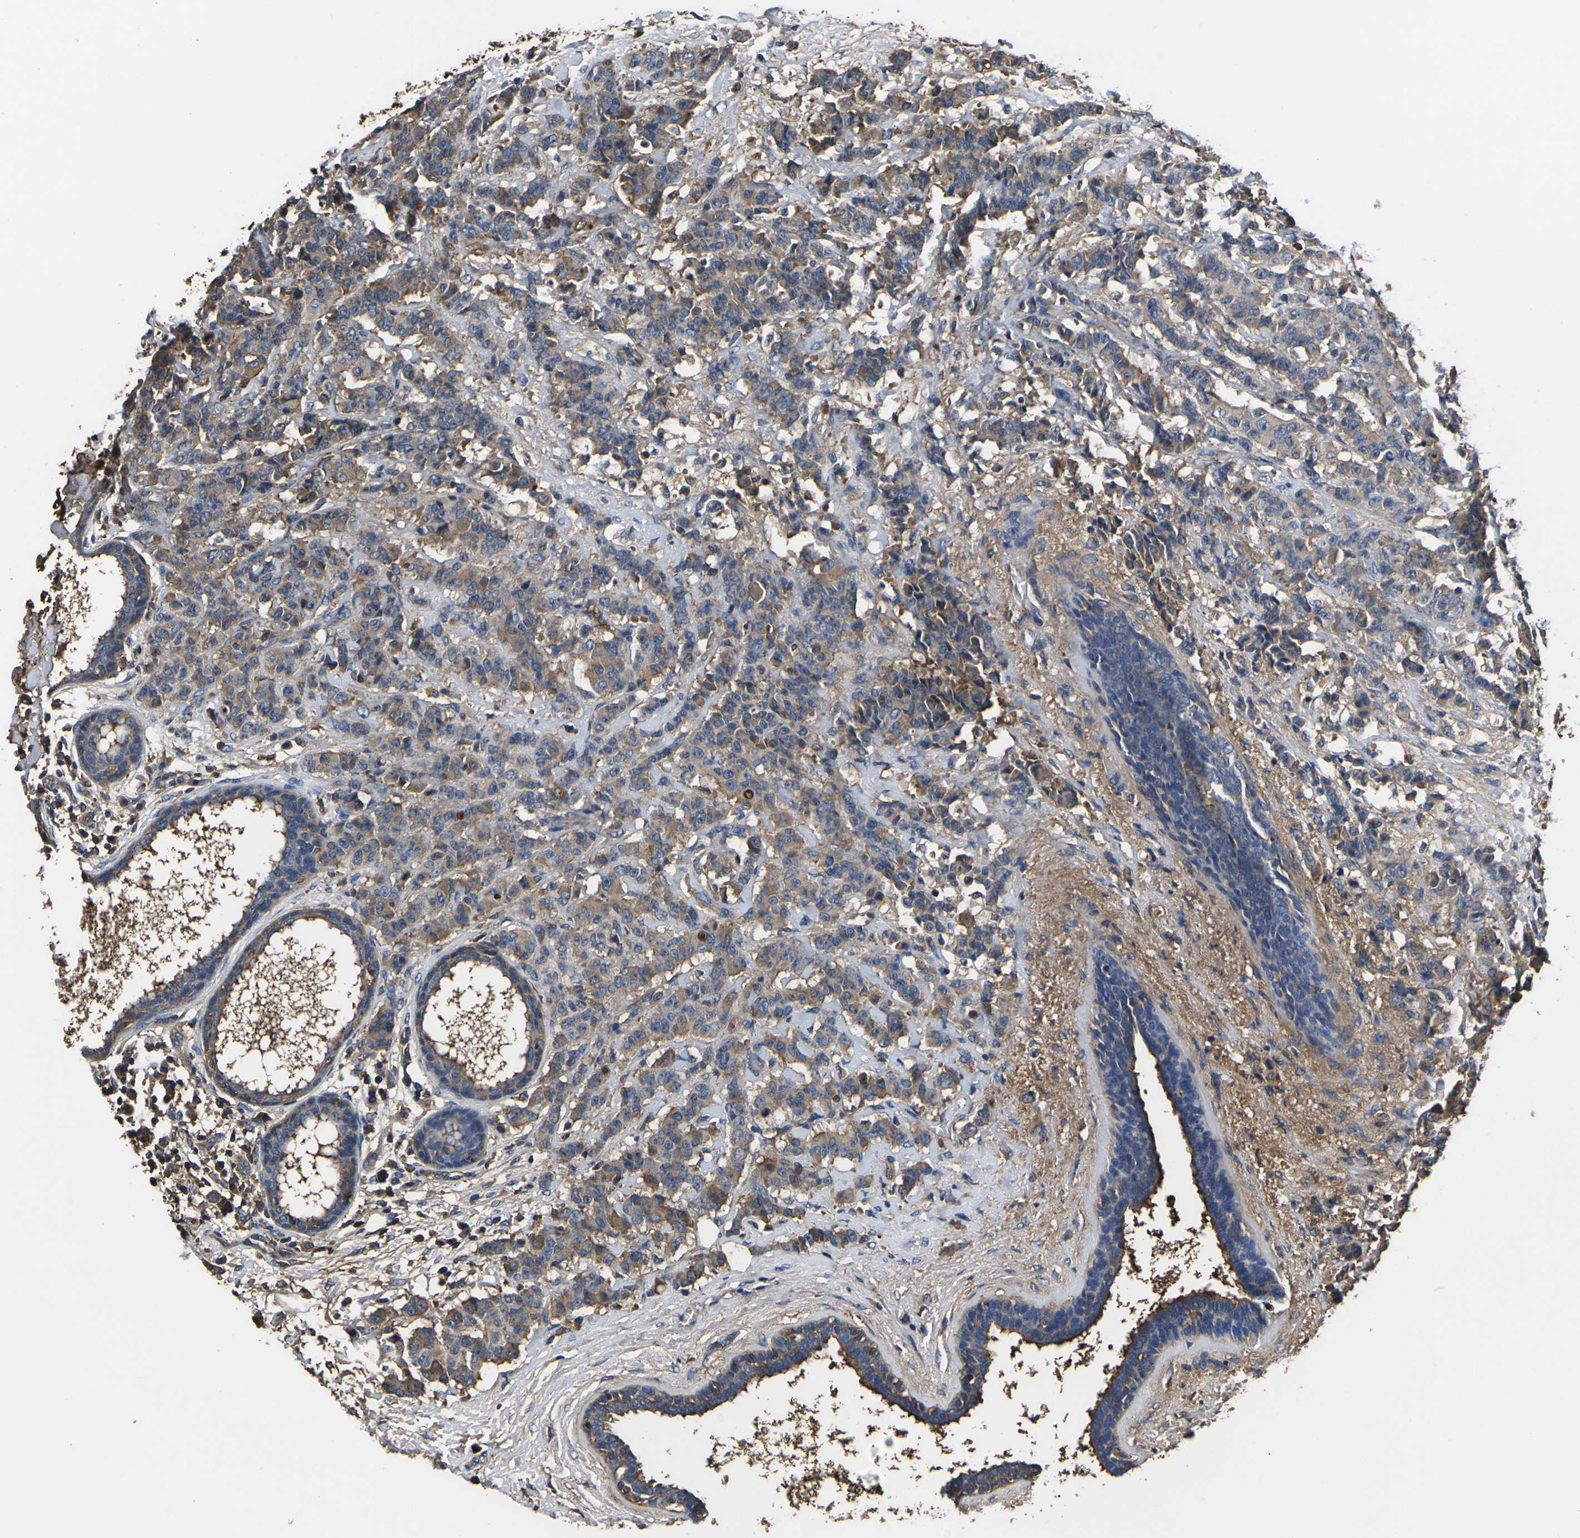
{"staining": {"intensity": "moderate", "quantity": ">75%", "location": "cytoplasmic/membranous"}, "tissue": "breast cancer", "cell_type": "Tumor cells", "image_type": "cancer", "snomed": [{"axis": "morphology", "description": "Duct carcinoma"}, {"axis": "topography", "description": "Breast"}], "caption": "Immunohistochemical staining of human breast cancer (invasive ductal carcinoma) reveals medium levels of moderate cytoplasmic/membranous protein positivity in approximately >75% of tumor cells.", "gene": "HSPG2", "patient": {"sex": "female", "age": 40}}